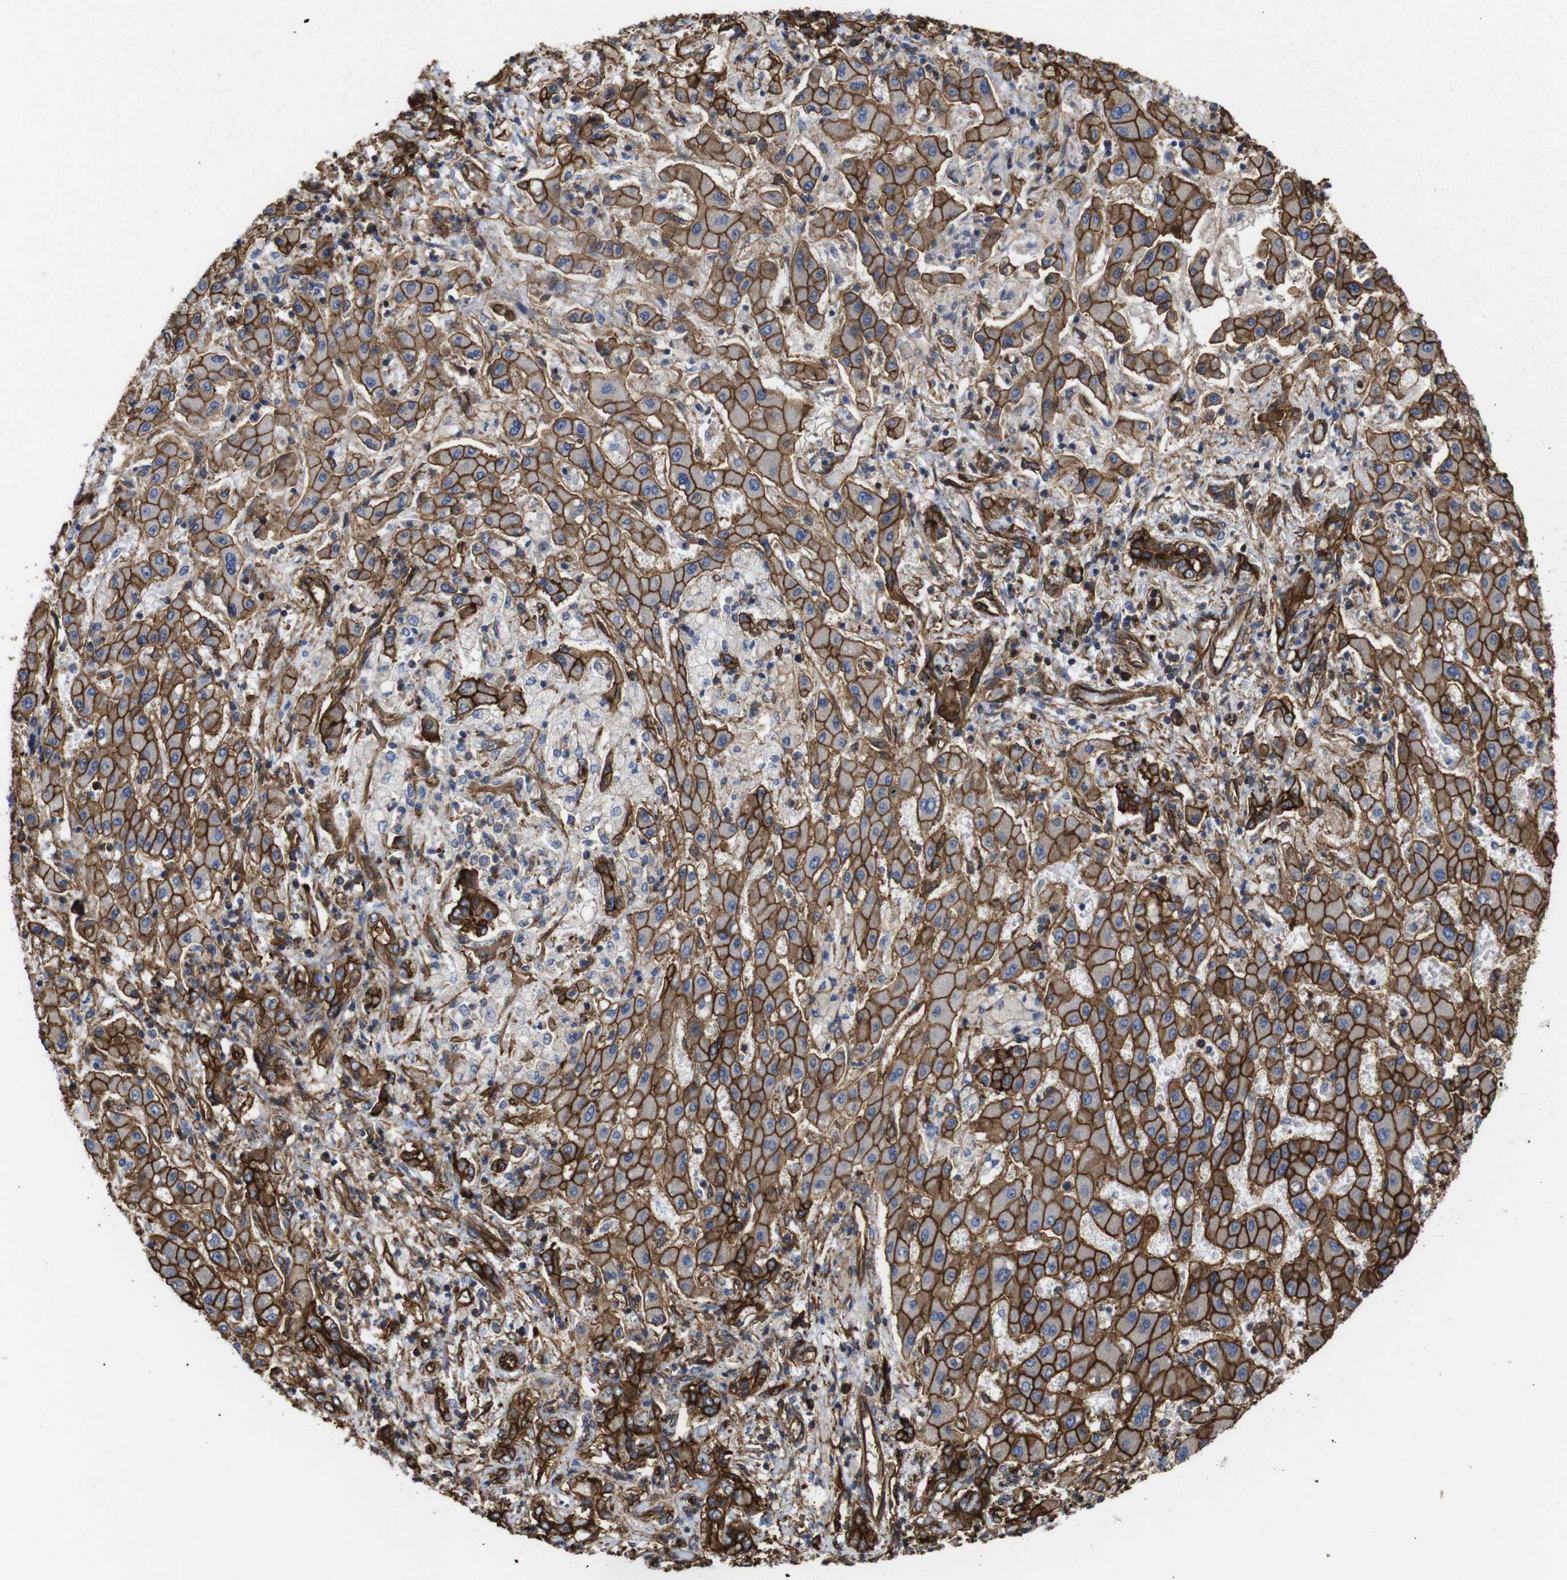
{"staining": {"intensity": "strong", "quantity": ">75%", "location": "cytoplasmic/membranous"}, "tissue": "liver cancer", "cell_type": "Tumor cells", "image_type": "cancer", "snomed": [{"axis": "morphology", "description": "Cholangiocarcinoma"}, {"axis": "topography", "description": "Liver"}], "caption": "A high-resolution image shows IHC staining of liver cancer, which demonstrates strong cytoplasmic/membranous positivity in approximately >75% of tumor cells.", "gene": "SPTBN1", "patient": {"sex": "male", "age": 50}}